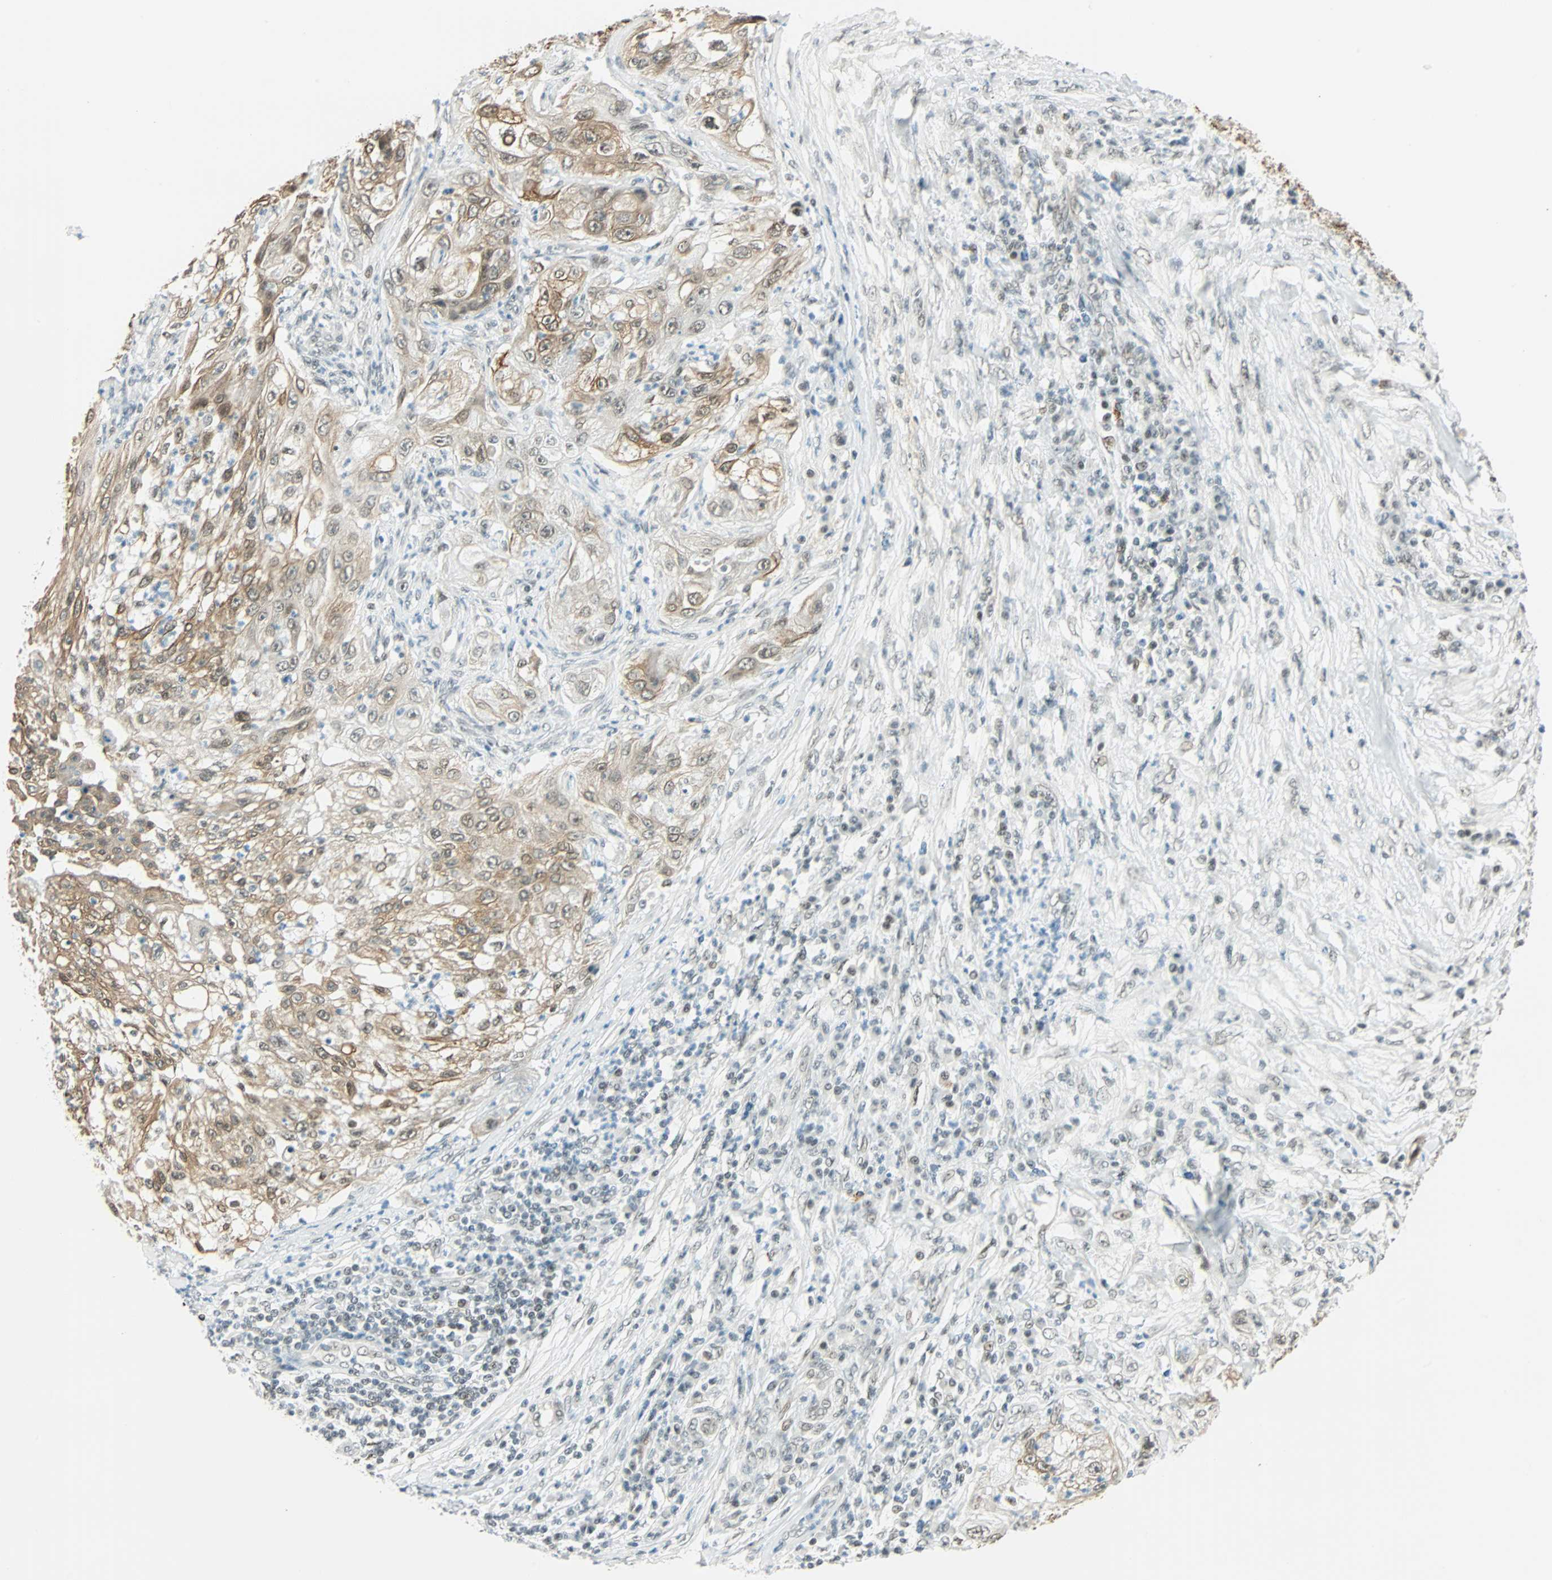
{"staining": {"intensity": "strong", "quantity": ">75%", "location": "cytoplasmic/membranous"}, "tissue": "lung cancer", "cell_type": "Tumor cells", "image_type": "cancer", "snomed": [{"axis": "morphology", "description": "Inflammation, NOS"}, {"axis": "morphology", "description": "Squamous cell carcinoma, NOS"}, {"axis": "topography", "description": "Lymph node"}, {"axis": "topography", "description": "Soft tissue"}, {"axis": "topography", "description": "Lung"}], "caption": "Approximately >75% of tumor cells in lung cancer exhibit strong cytoplasmic/membranous protein positivity as visualized by brown immunohistochemical staining.", "gene": "NELFE", "patient": {"sex": "male", "age": 66}}